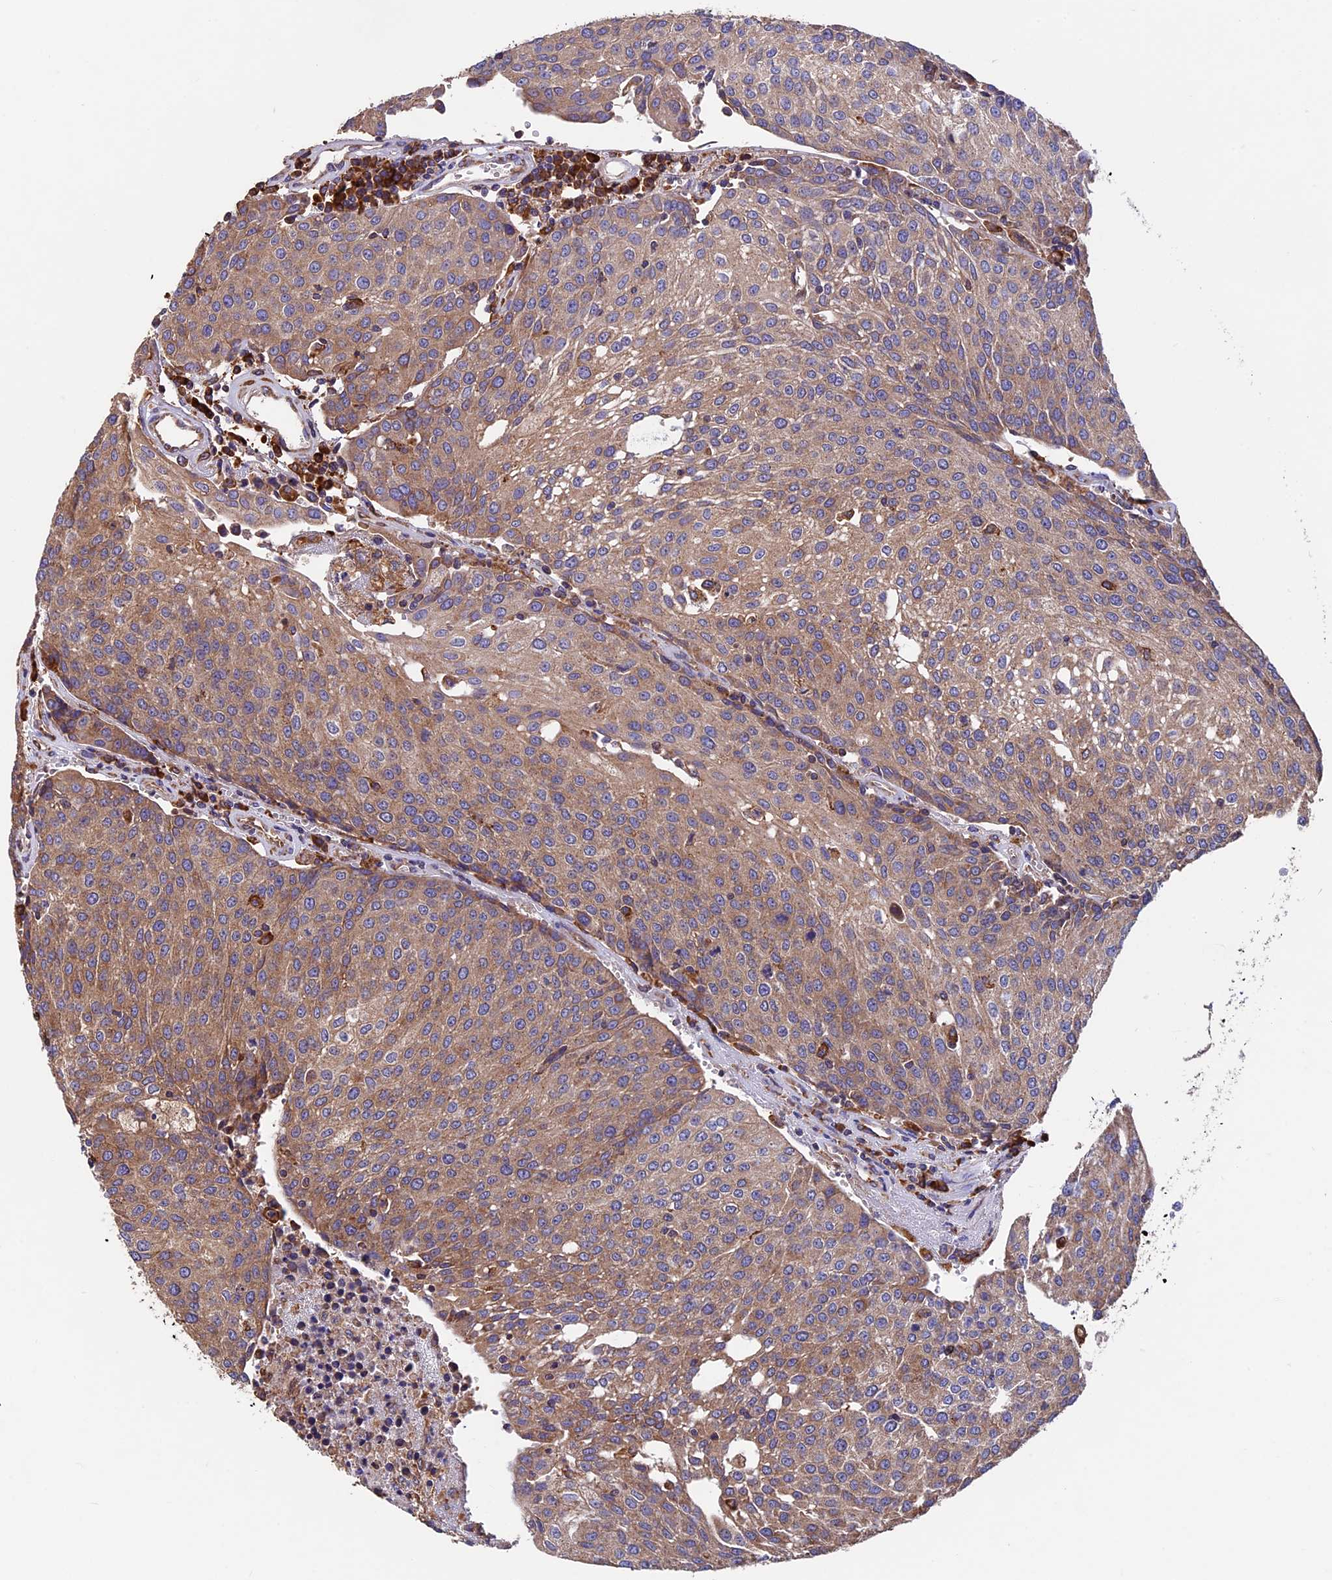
{"staining": {"intensity": "moderate", "quantity": ">75%", "location": "cytoplasmic/membranous"}, "tissue": "urothelial cancer", "cell_type": "Tumor cells", "image_type": "cancer", "snomed": [{"axis": "morphology", "description": "Urothelial carcinoma, High grade"}, {"axis": "topography", "description": "Urinary bladder"}], "caption": "Immunohistochemistry (IHC) staining of urothelial cancer, which demonstrates medium levels of moderate cytoplasmic/membranous positivity in about >75% of tumor cells indicating moderate cytoplasmic/membranous protein positivity. The staining was performed using DAB (3,3'-diaminobenzidine) (brown) for protein detection and nuclei were counterstained in hematoxylin (blue).", "gene": "BTBD3", "patient": {"sex": "female", "age": 85}}